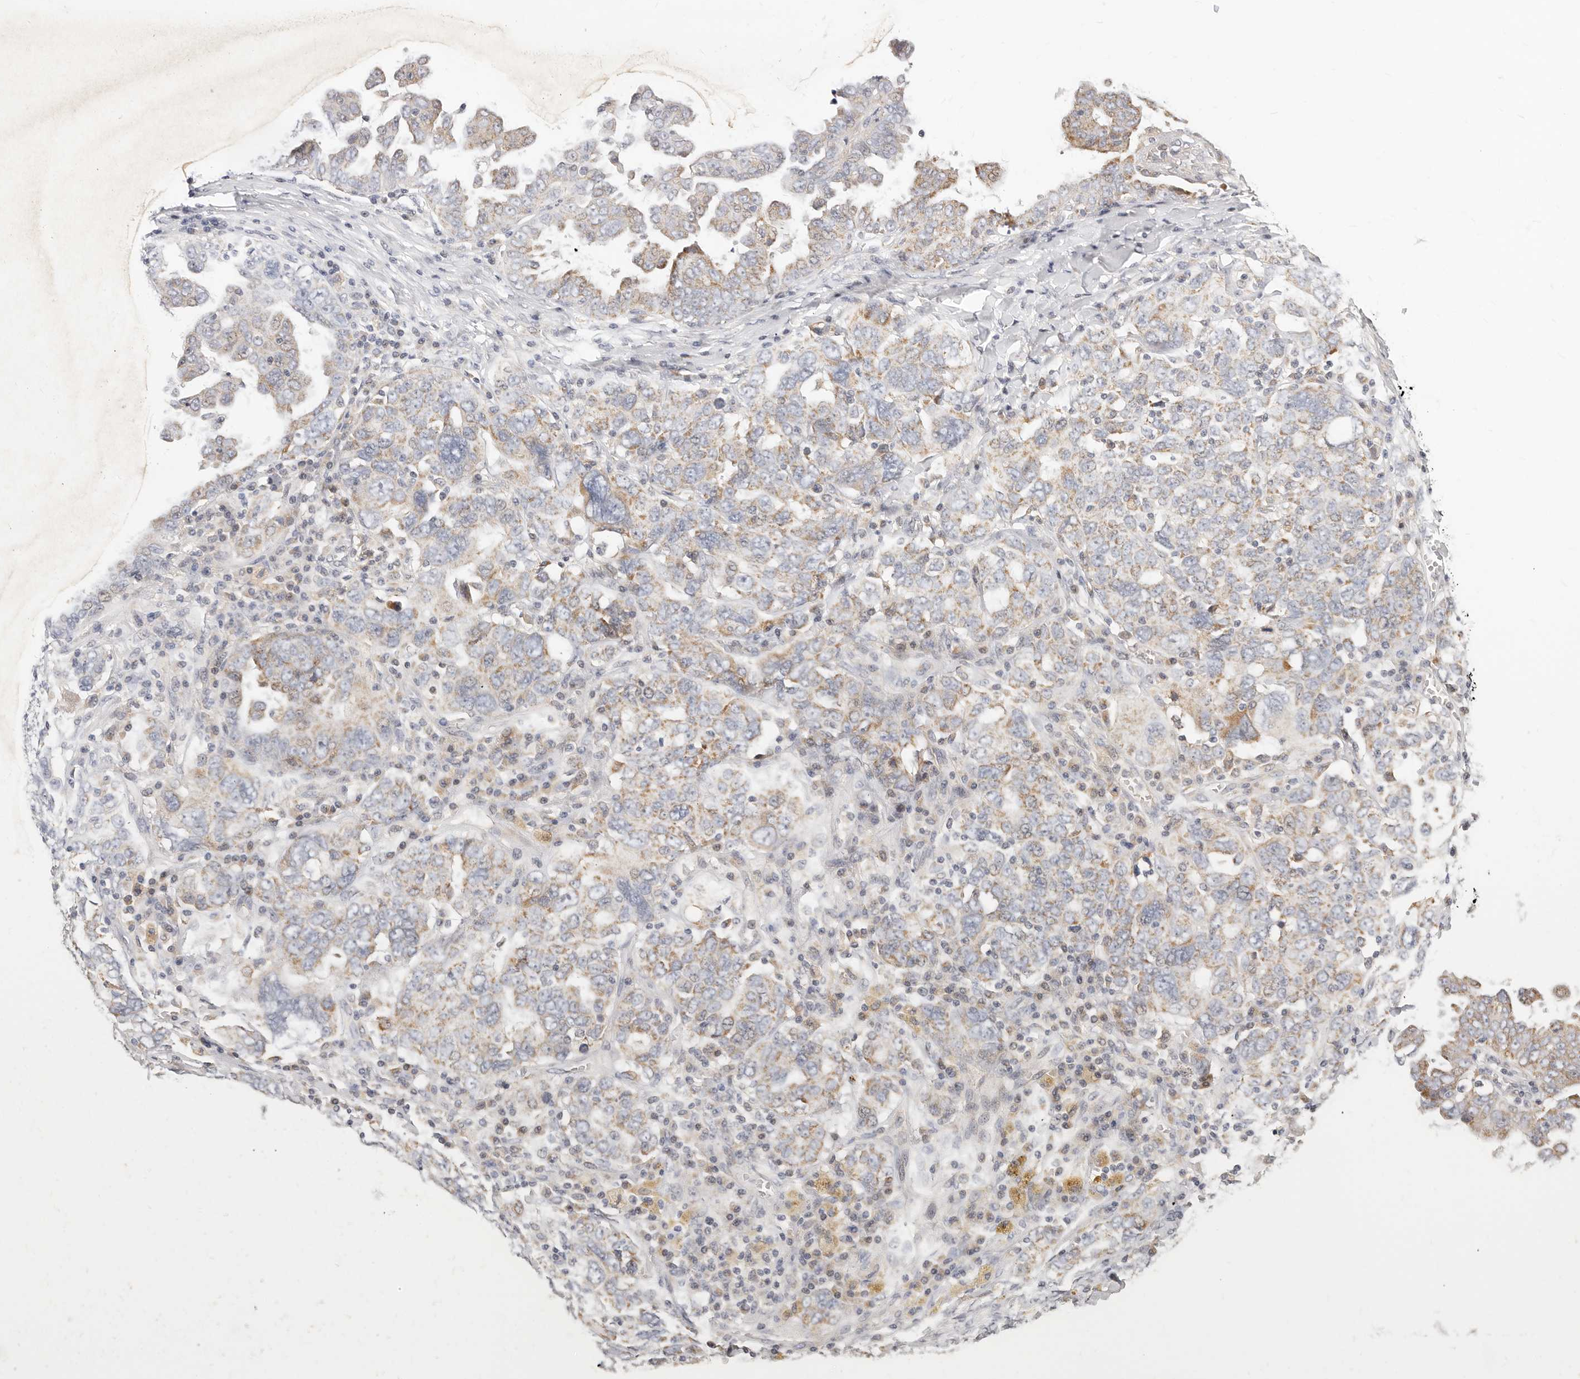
{"staining": {"intensity": "moderate", "quantity": "25%-75%", "location": "cytoplasmic/membranous"}, "tissue": "ovarian cancer", "cell_type": "Tumor cells", "image_type": "cancer", "snomed": [{"axis": "morphology", "description": "Carcinoma, endometroid"}, {"axis": "topography", "description": "Ovary"}], "caption": "An image showing moderate cytoplasmic/membranous positivity in about 25%-75% of tumor cells in endometroid carcinoma (ovarian), as visualized by brown immunohistochemical staining.", "gene": "TFB2M", "patient": {"sex": "female", "age": 62}}